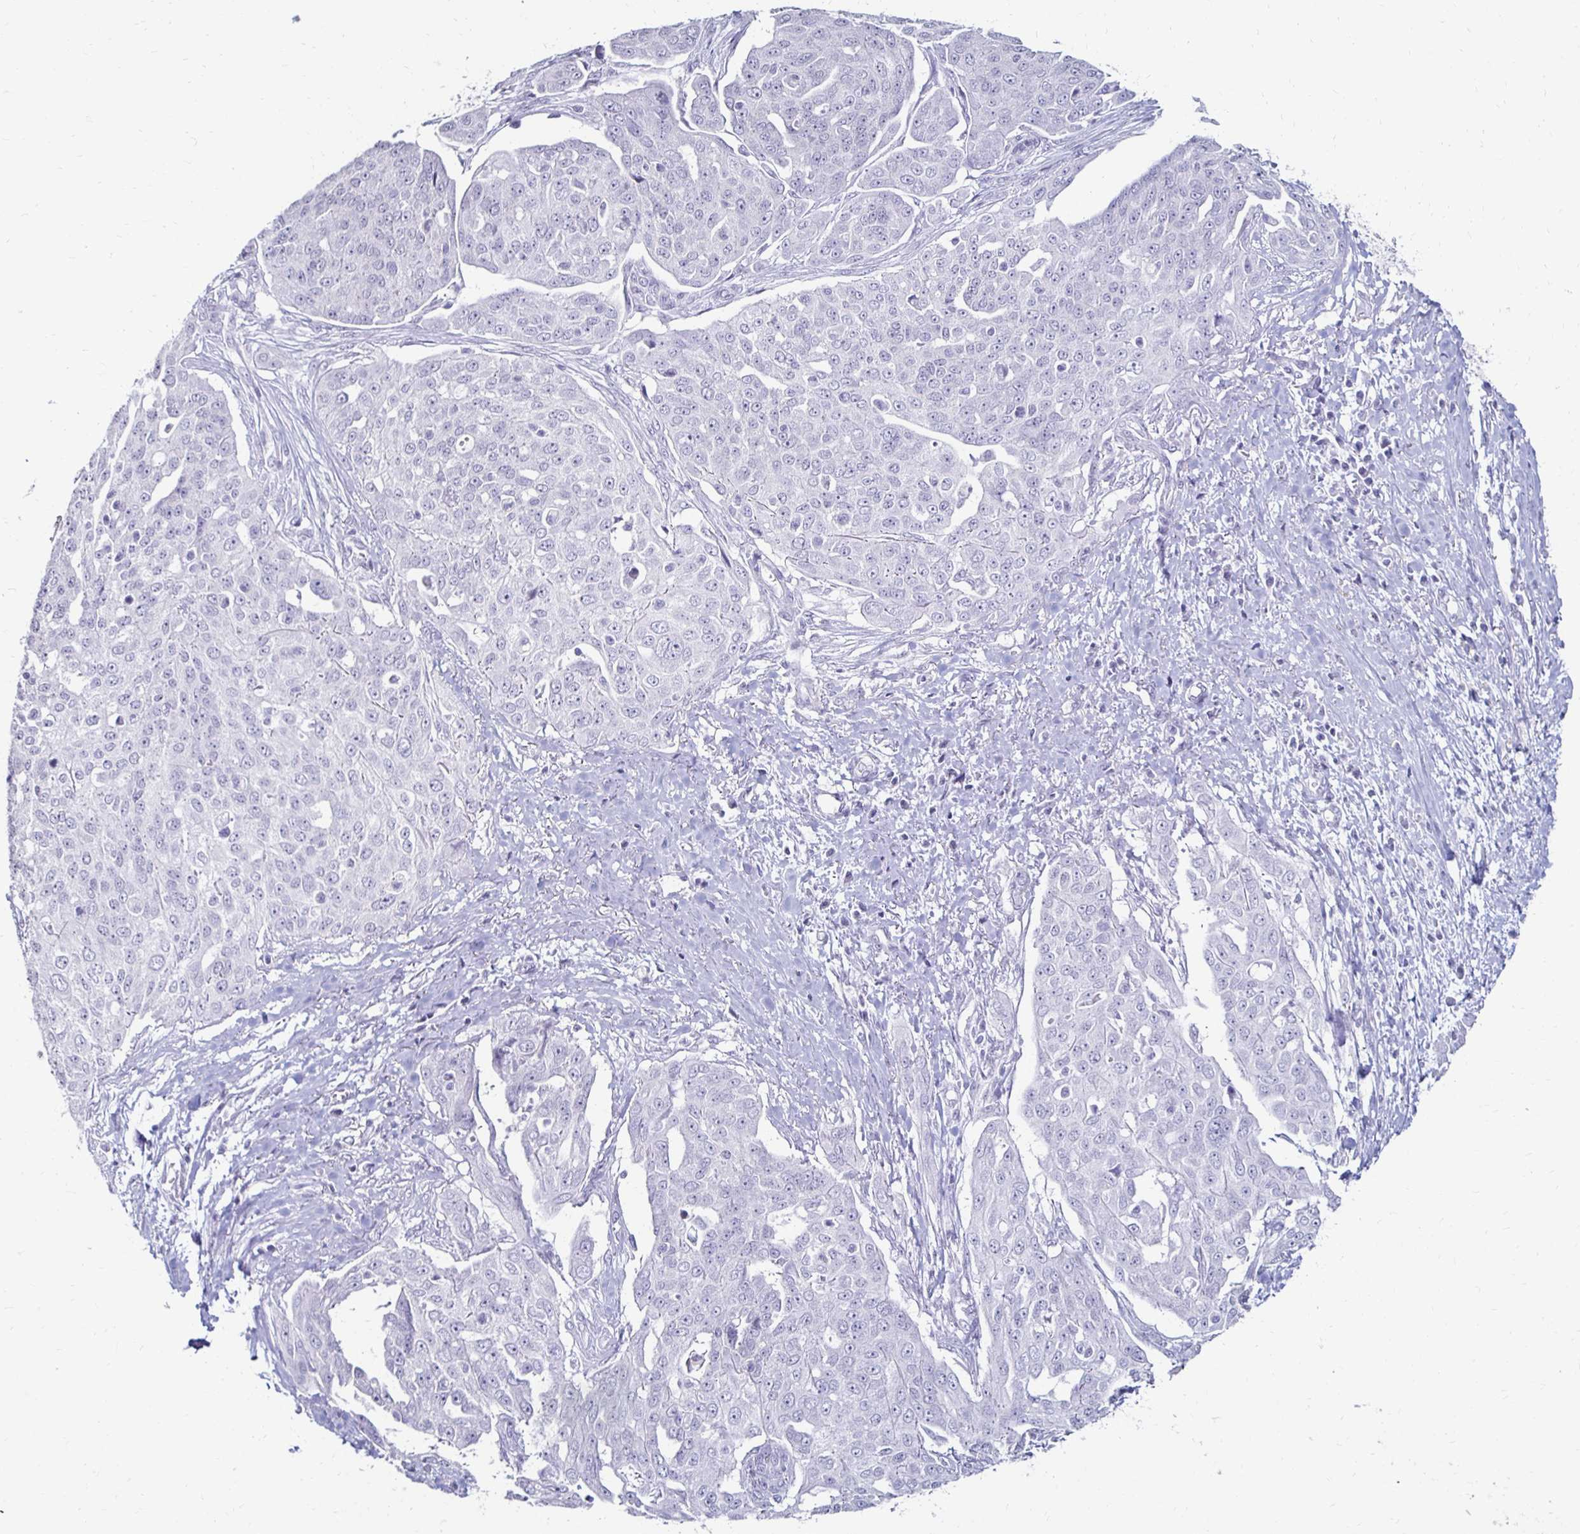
{"staining": {"intensity": "negative", "quantity": "none", "location": "none"}, "tissue": "ovarian cancer", "cell_type": "Tumor cells", "image_type": "cancer", "snomed": [{"axis": "morphology", "description": "Carcinoma, endometroid"}, {"axis": "topography", "description": "Ovary"}], "caption": "Tumor cells are negative for protein expression in human ovarian cancer (endometroid carcinoma).", "gene": "TOMM34", "patient": {"sex": "female", "age": 70}}